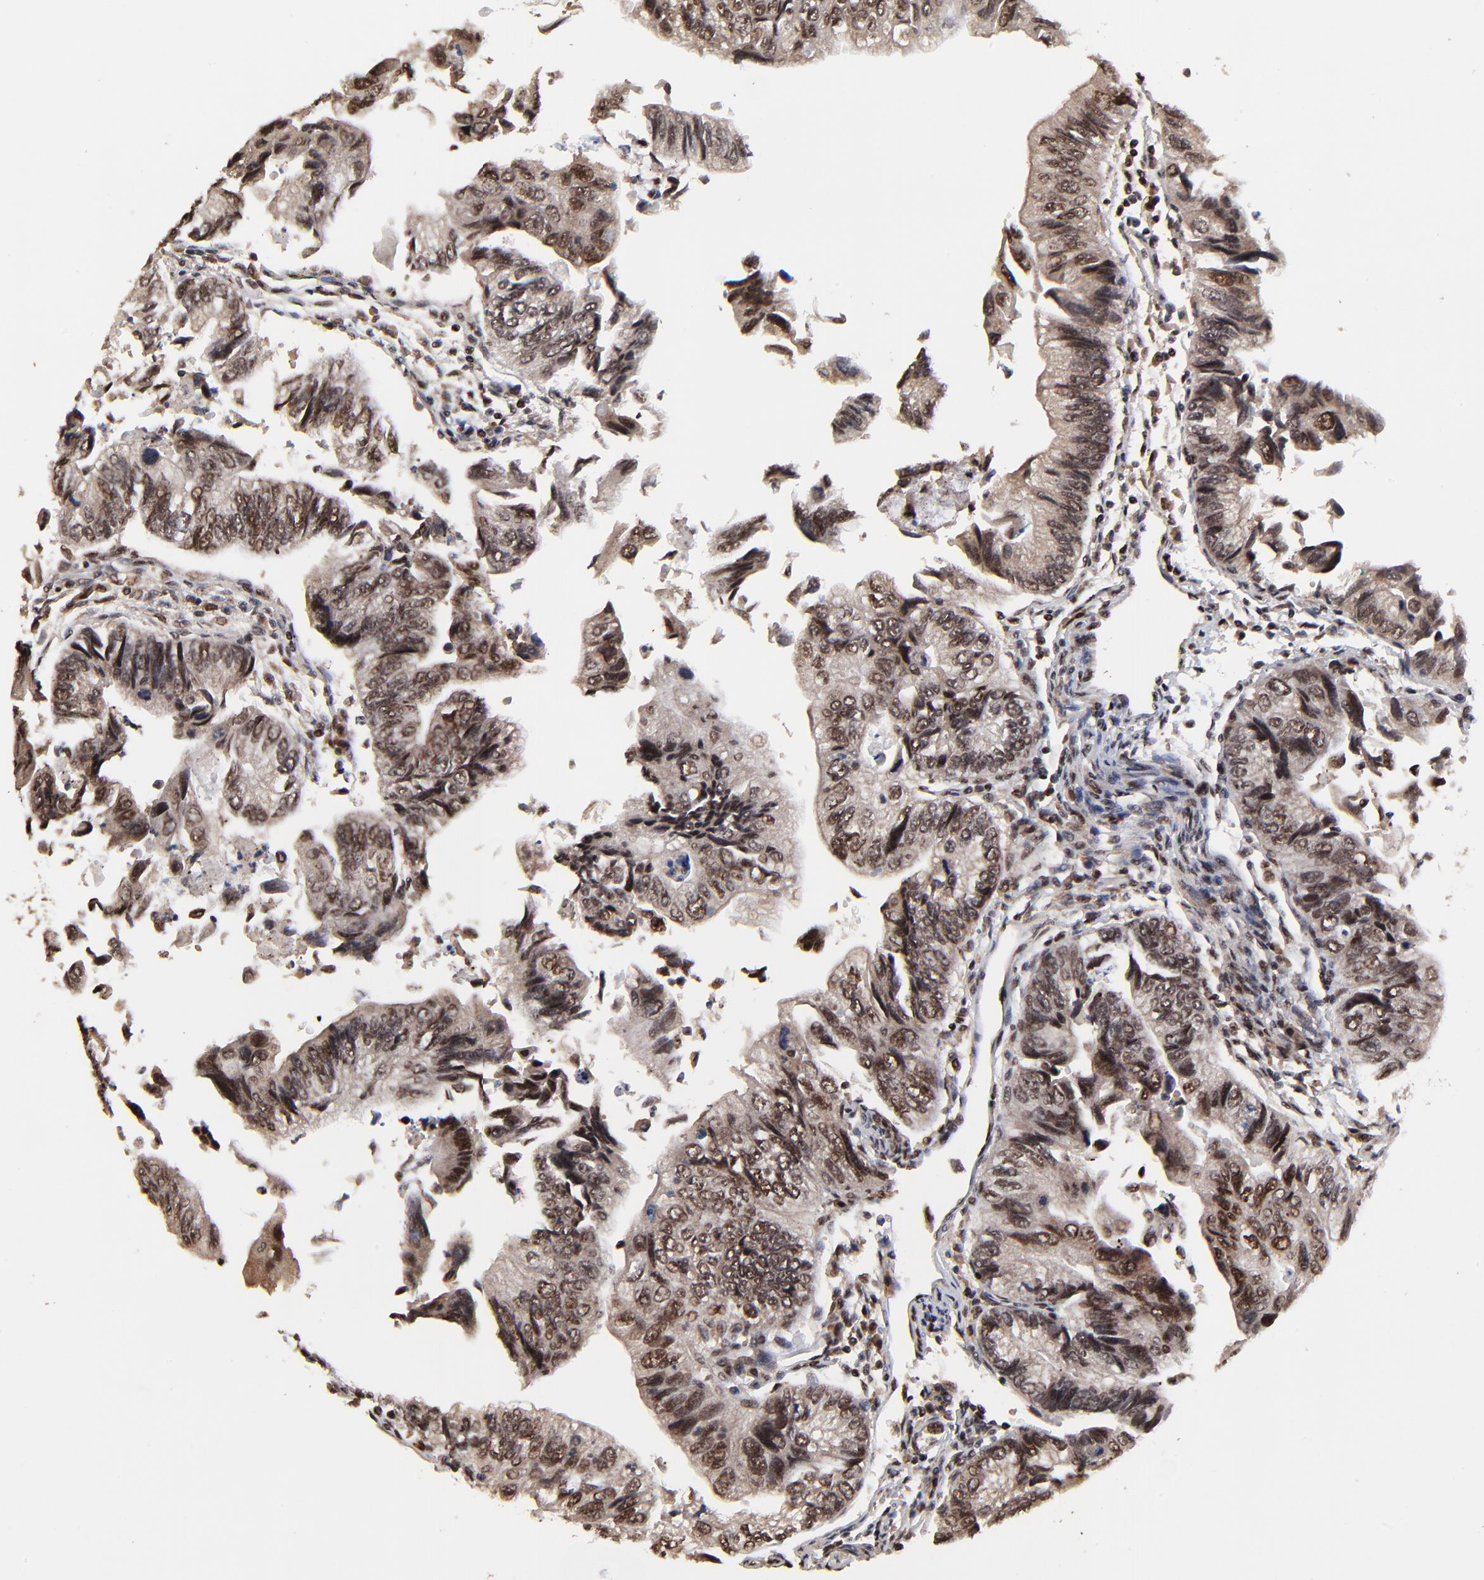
{"staining": {"intensity": "moderate", "quantity": ">75%", "location": "nuclear"}, "tissue": "colorectal cancer", "cell_type": "Tumor cells", "image_type": "cancer", "snomed": [{"axis": "morphology", "description": "Adenocarcinoma, NOS"}, {"axis": "topography", "description": "Colon"}], "caption": "Moderate nuclear positivity is seen in about >75% of tumor cells in adenocarcinoma (colorectal).", "gene": "RBM22", "patient": {"sex": "female", "age": 11}}